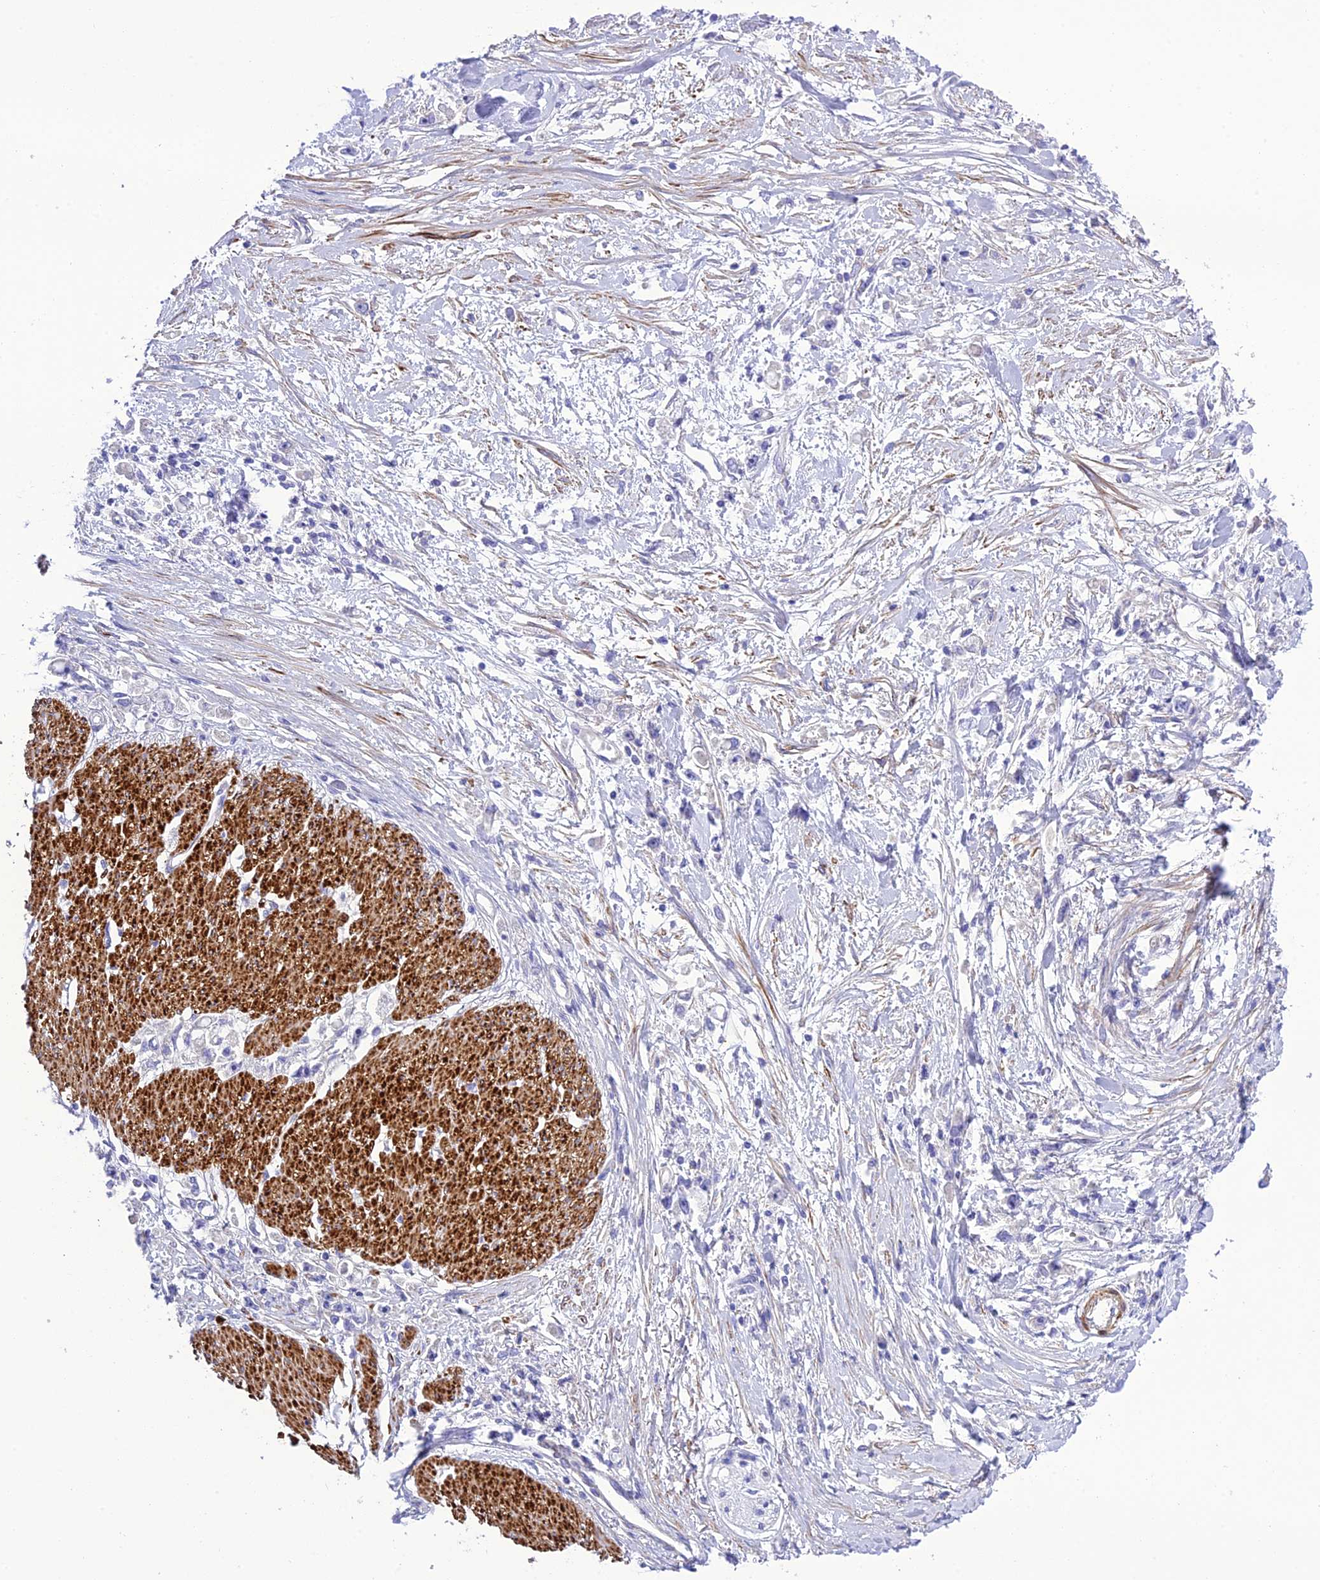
{"staining": {"intensity": "negative", "quantity": "none", "location": "none"}, "tissue": "stomach cancer", "cell_type": "Tumor cells", "image_type": "cancer", "snomed": [{"axis": "morphology", "description": "Adenocarcinoma, NOS"}, {"axis": "topography", "description": "Stomach"}], "caption": "The image demonstrates no significant staining in tumor cells of adenocarcinoma (stomach).", "gene": "FRA10AC1", "patient": {"sex": "female", "age": 59}}